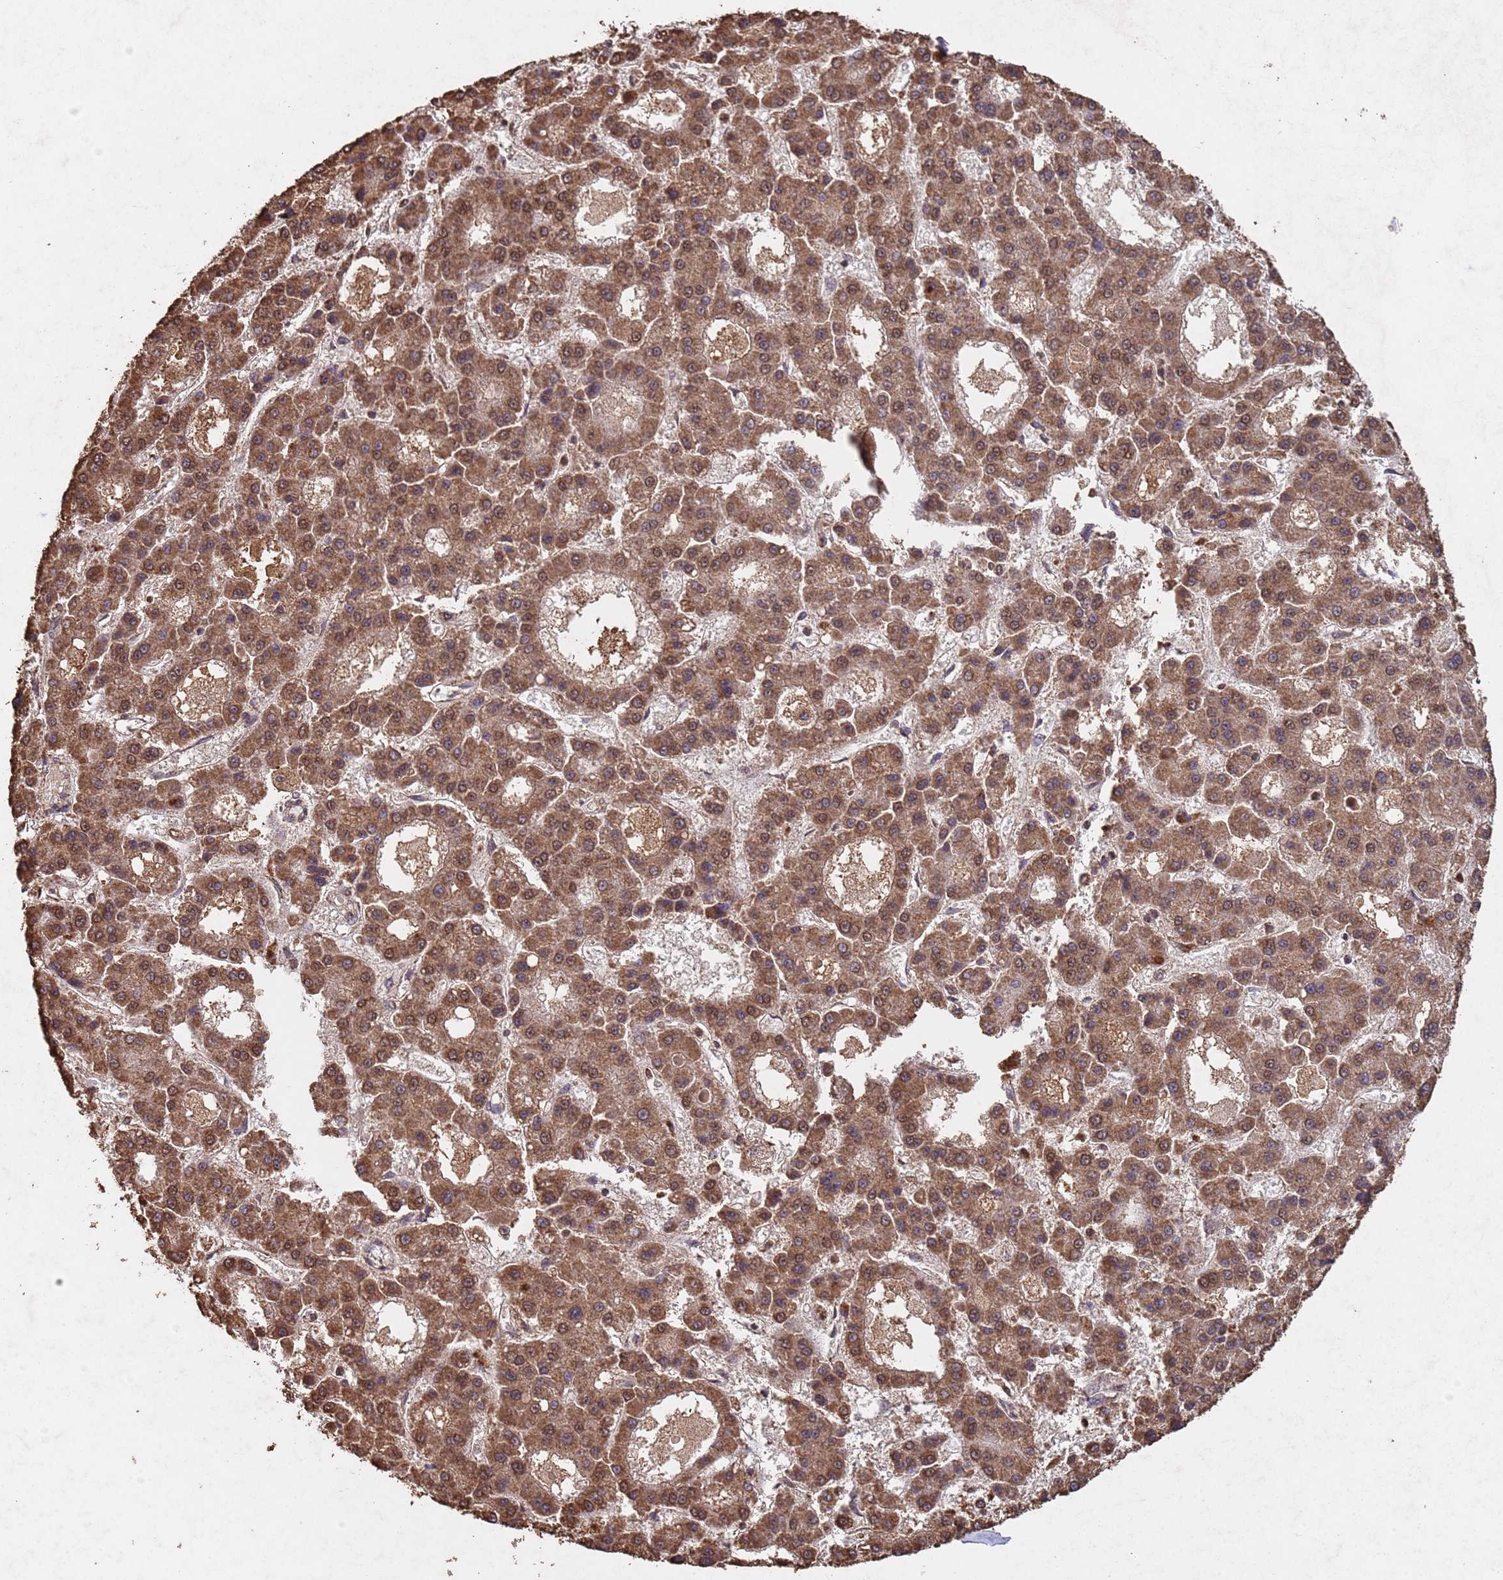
{"staining": {"intensity": "moderate", "quantity": ">75%", "location": "cytoplasmic/membranous,nuclear"}, "tissue": "liver cancer", "cell_type": "Tumor cells", "image_type": "cancer", "snomed": [{"axis": "morphology", "description": "Carcinoma, Hepatocellular, NOS"}, {"axis": "topography", "description": "Liver"}], "caption": "A brown stain labels moderate cytoplasmic/membranous and nuclear expression of a protein in liver cancer (hepatocellular carcinoma) tumor cells. (brown staining indicates protein expression, while blue staining denotes nuclei).", "gene": "HDAC10", "patient": {"sex": "male", "age": 70}}